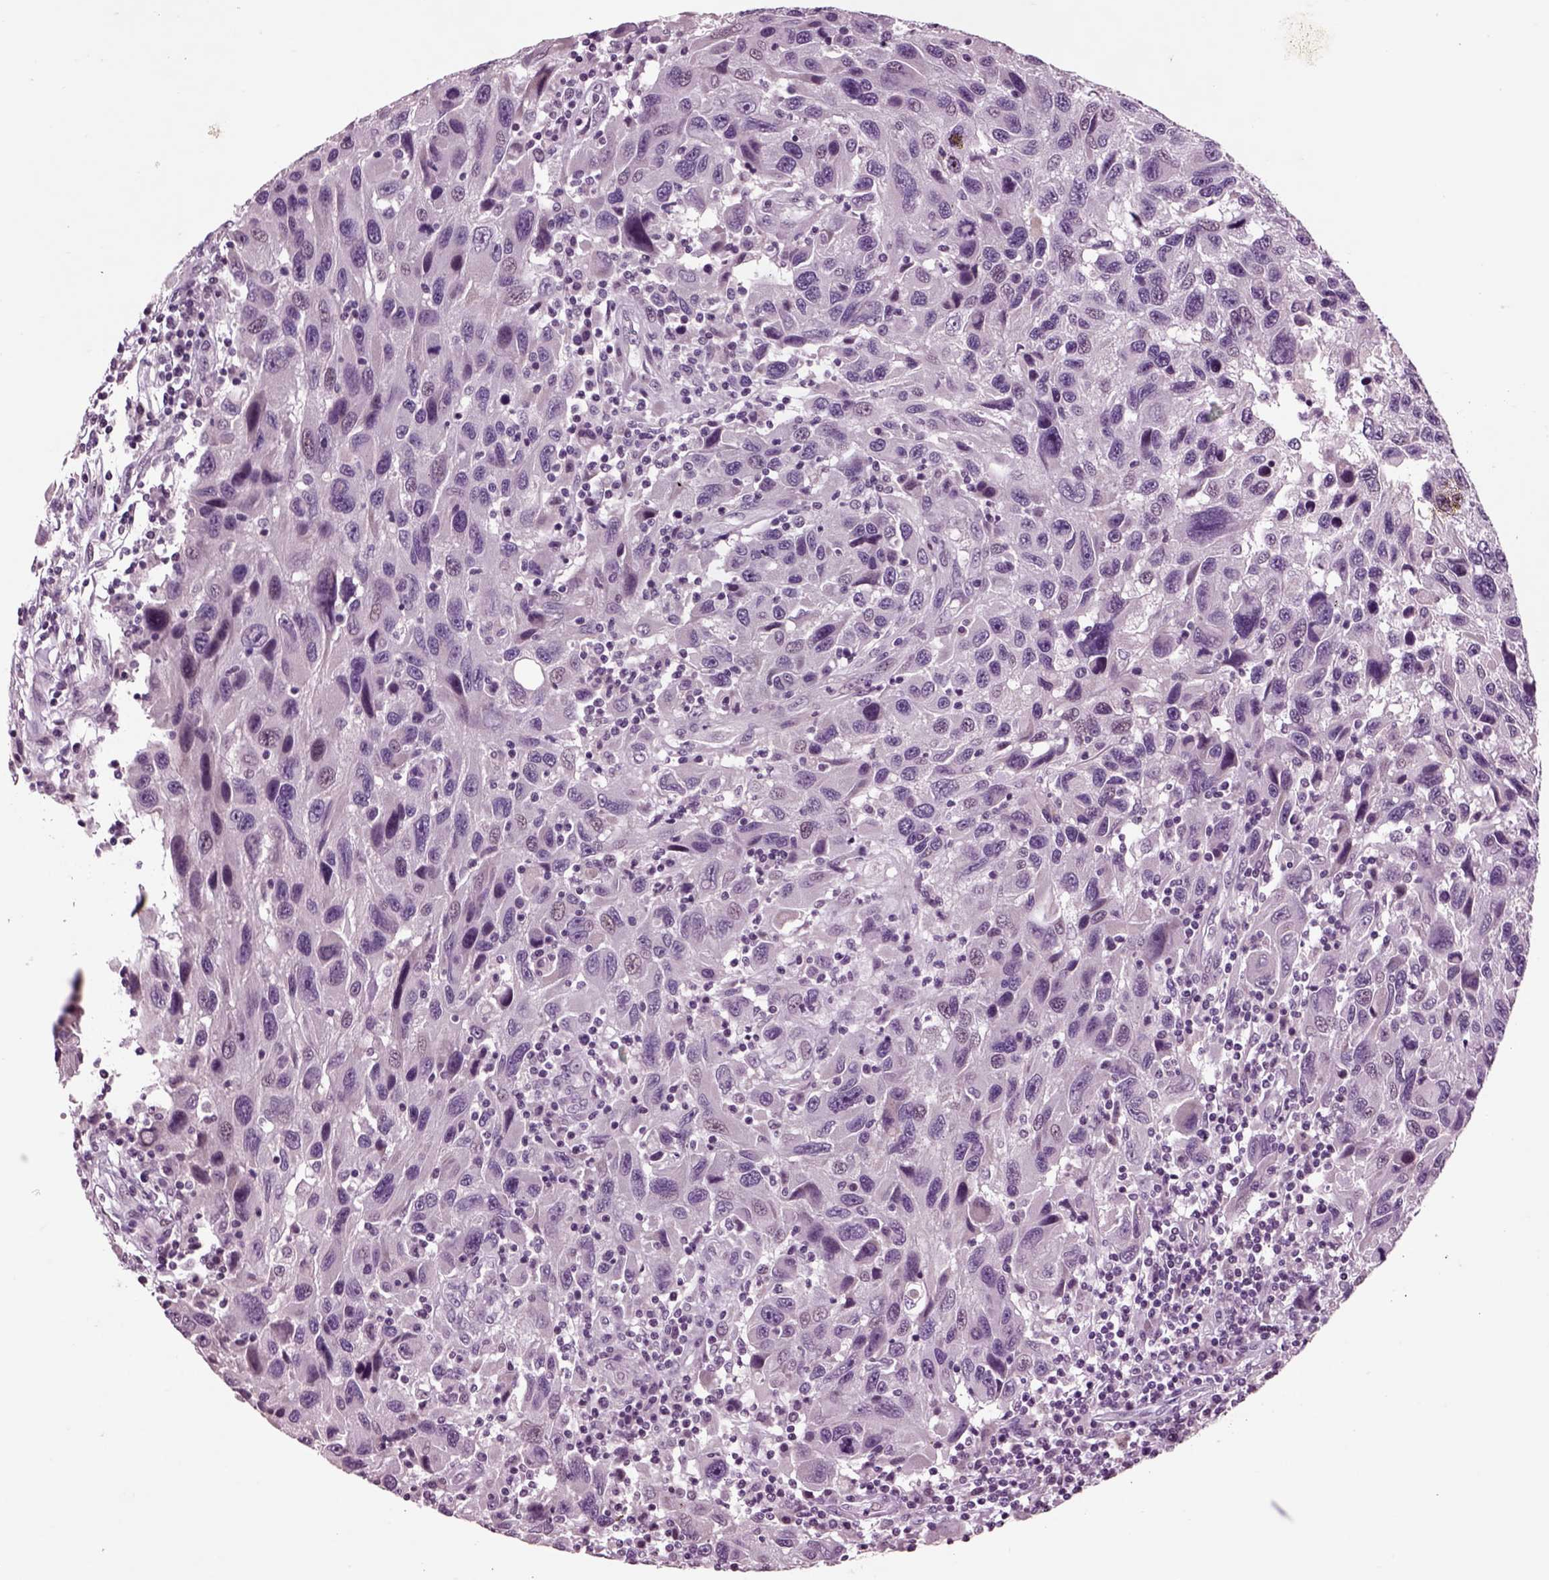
{"staining": {"intensity": "negative", "quantity": "none", "location": "none"}, "tissue": "melanoma", "cell_type": "Tumor cells", "image_type": "cancer", "snomed": [{"axis": "morphology", "description": "Malignant melanoma, NOS"}, {"axis": "topography", "description": "Skin"}], "caption": "Protein analysis of melanoma exhibits no significant expression in tumor cells.", "gene": "CHGB", "patient": {"sex": "male", "age": 53}}